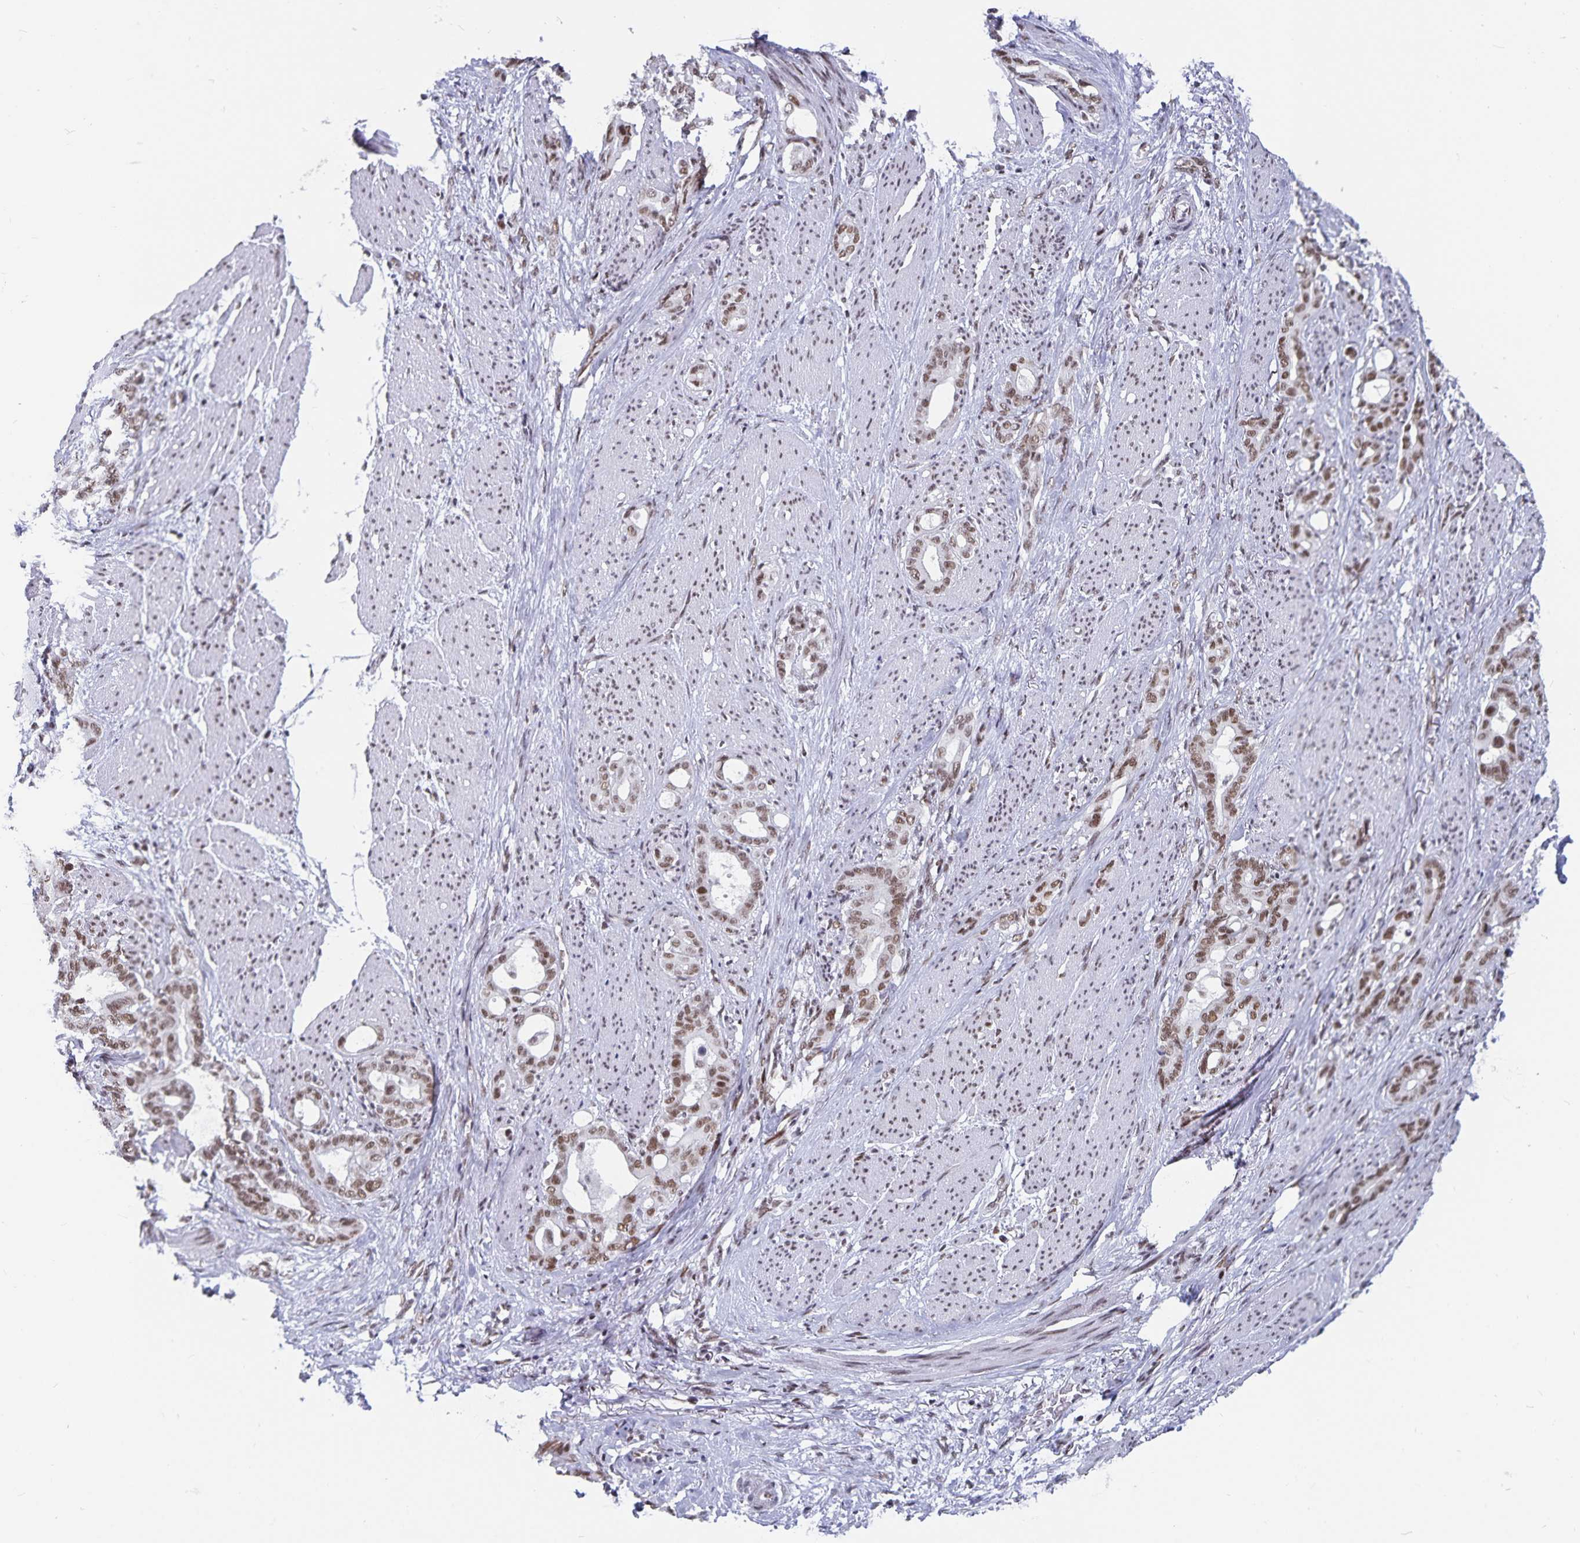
{"staining": {"intensity": "moderate", "quantity": ">75%", "location": "nuclear"}, "tissue": "stomach cancer", "cell_type": "Tumor cells", "image_type": "cancer", "snomed": [{"axis": "morphology", "description": "Normal tissue, NOS"}, {"axis": "morphology", "description": "Adenocarcinoma, NOS"}, {"axis": "topography", "description": "Esophagus"}, {"axis": "topography", "description": "Stomach, upper"}], "caption": "This photomicrograph exhibits immunohistochemistry staining of human stomach cancer, with medium moderate nuclear staining in approximately >75% of tumor cells.", "gene": "PBX2", "patient": {"sex": "male", "age": 62}}